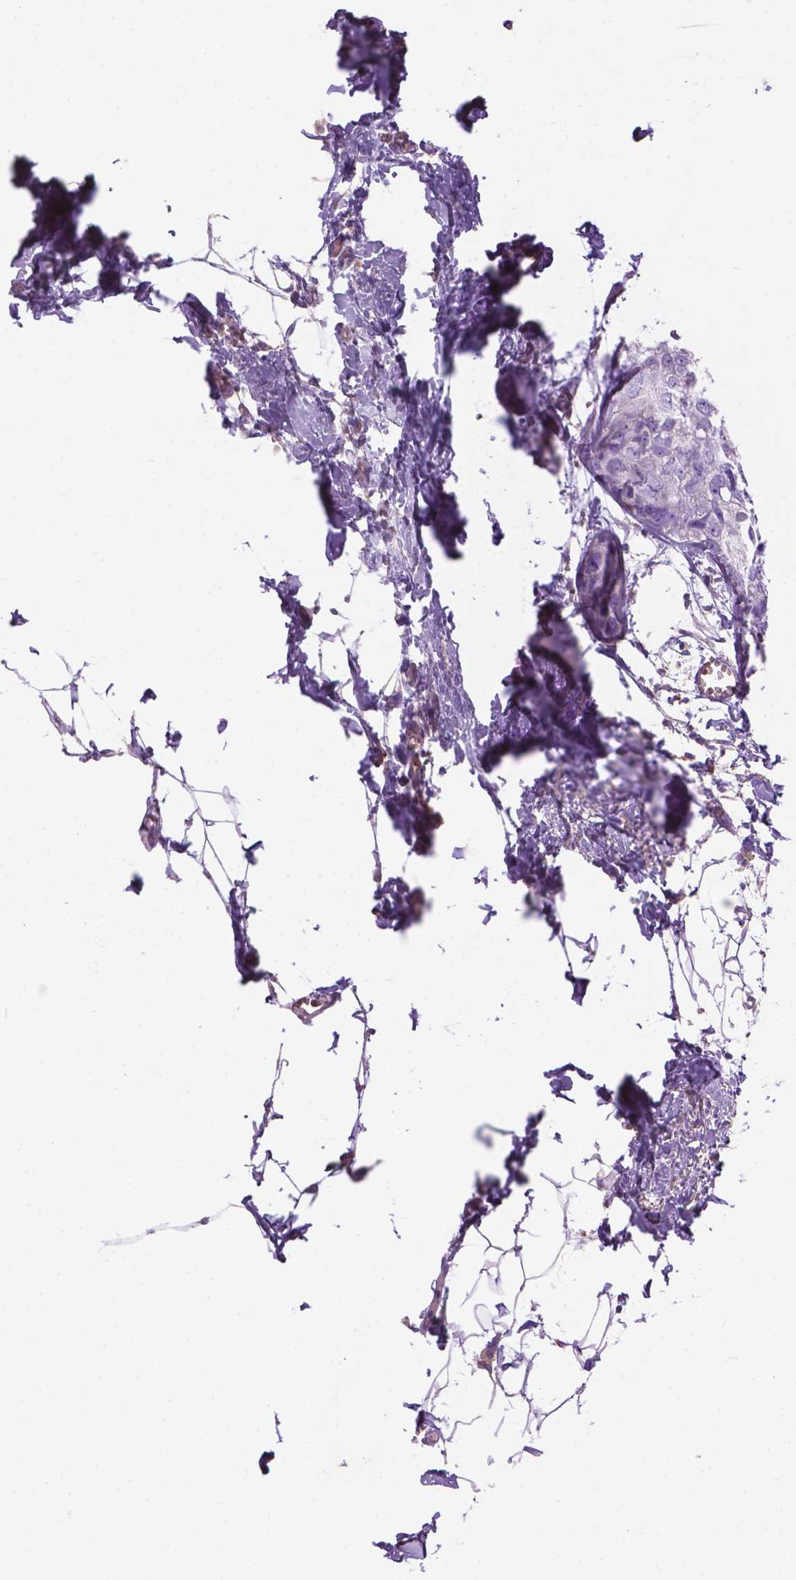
{"staining": {"intensity": "negative", "quantity": "none", "location": "none"}, "tissue": "breast cancer", "cell_type": "Tumor cells", "image_type": "cancer", "snomed": [{"axis": "morphology", "description": "Duct carcinoma"}, {"axis": "topography", "description": "Breast"}], "caption": "The immunohistochemistry (IHC) histopathology image has no significant staining in tumor cells of breast cancer tissue.", "gene": "NOXO1", "patient": {"sex": "female", "age": 38}}